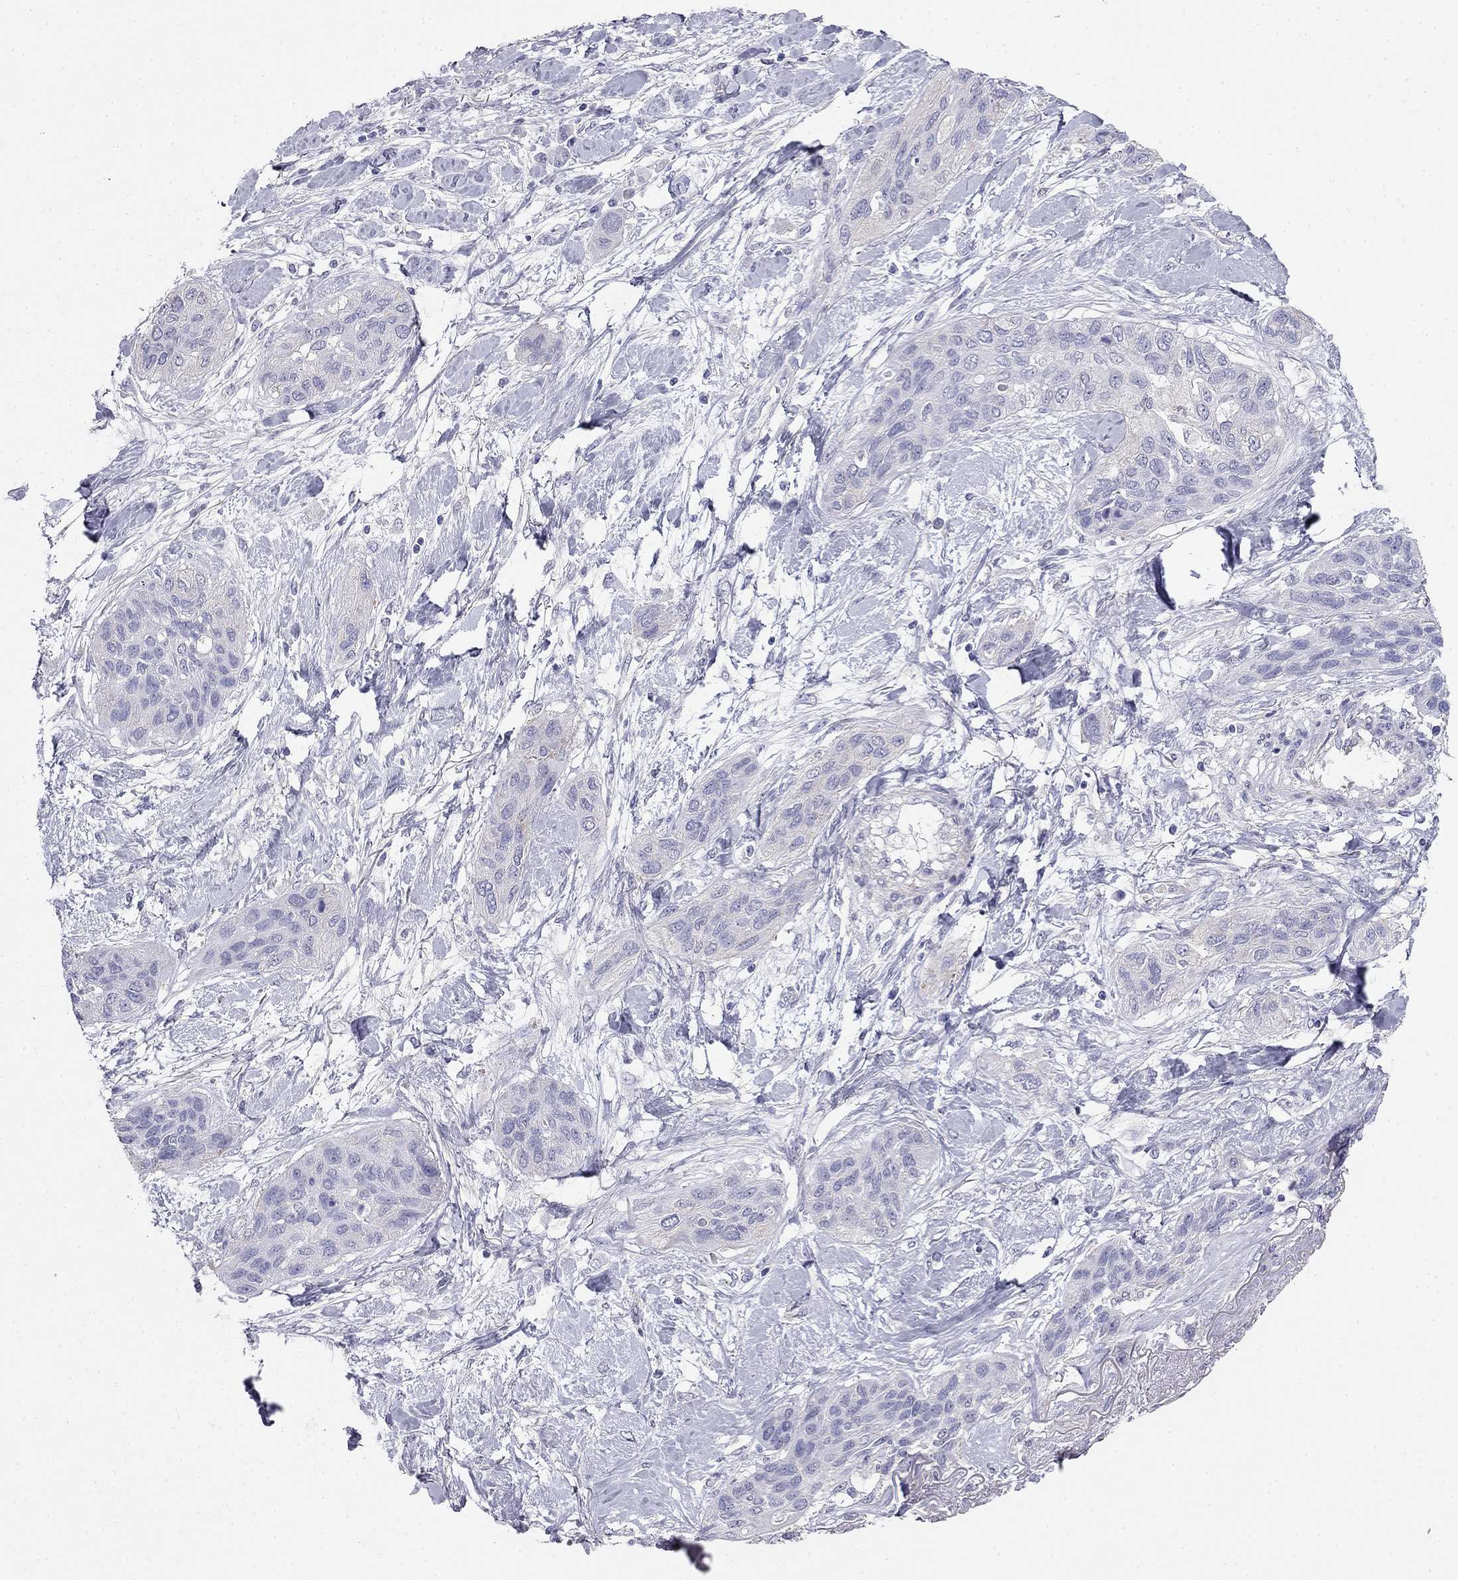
{"staining": {"intensity": "negative", "quantity": "none", "location": "none"}, "tissue": "lung cancer", "cell_type": "Tumor cells", "image_type": "cancer", "snomed": [{"axis": "morphology", "description": "Squamous cell carcinoma, NOS"}, {"axis": "topography", "description": "Lung"}], "caption": "IHC photomicrograph of neoplastic tissue: human lung squamous cell carcinoma stained with DAB (3,3'-diaminobenzidine) displays no significant protein positivity in tumor cells.", "gene": "LY6H", "patient": {"sex": "female", "age": 70}}